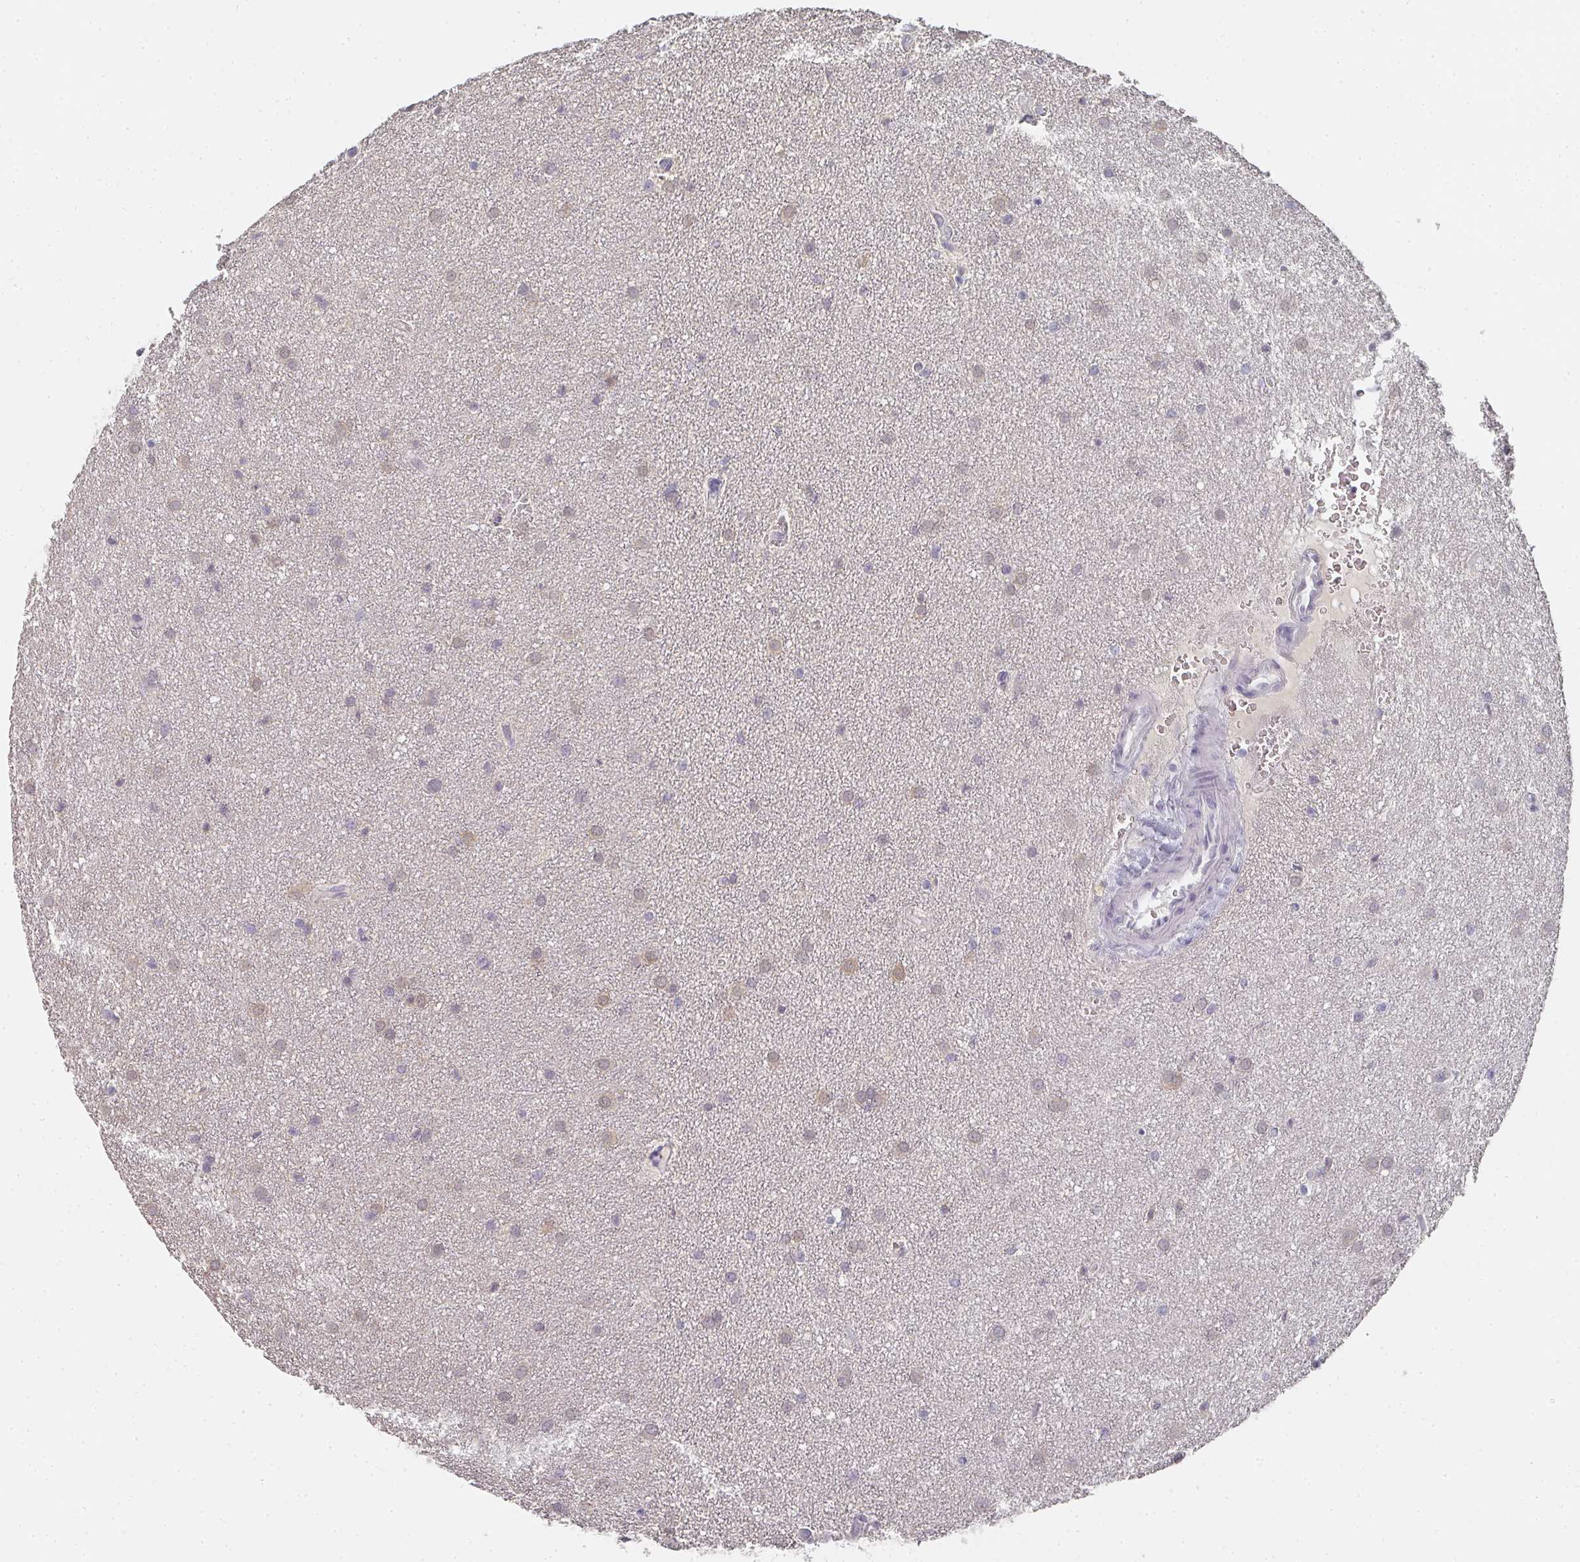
{"staining": {"intensity": "moderate", "quantity": "<25%", "location": "cytoplasmic/membranous"}, "tissue": "glioma", "cell_type": "Tumor cells", "image_type": "cancer", "snomed": [{"axis": "morphology", "description": "Glioma, malignant, Low grade"}, {"axis": "topography", "description": "Cerebellum"}], "caption": "Protein positivity by immunohistochemistry (IHC) shows moderate cytoplasmic/membranous positivity in approximately <25% of tumor cells in low-grade glioma (malignant). Using DAB (3,3'-diaminobenzidine) (brown) and hematoxylin (blue) stains, captured at high magnification using brightfield microscopy.", "gene": "SHISA2", "patient": {"sex": "female", "age": 5}}